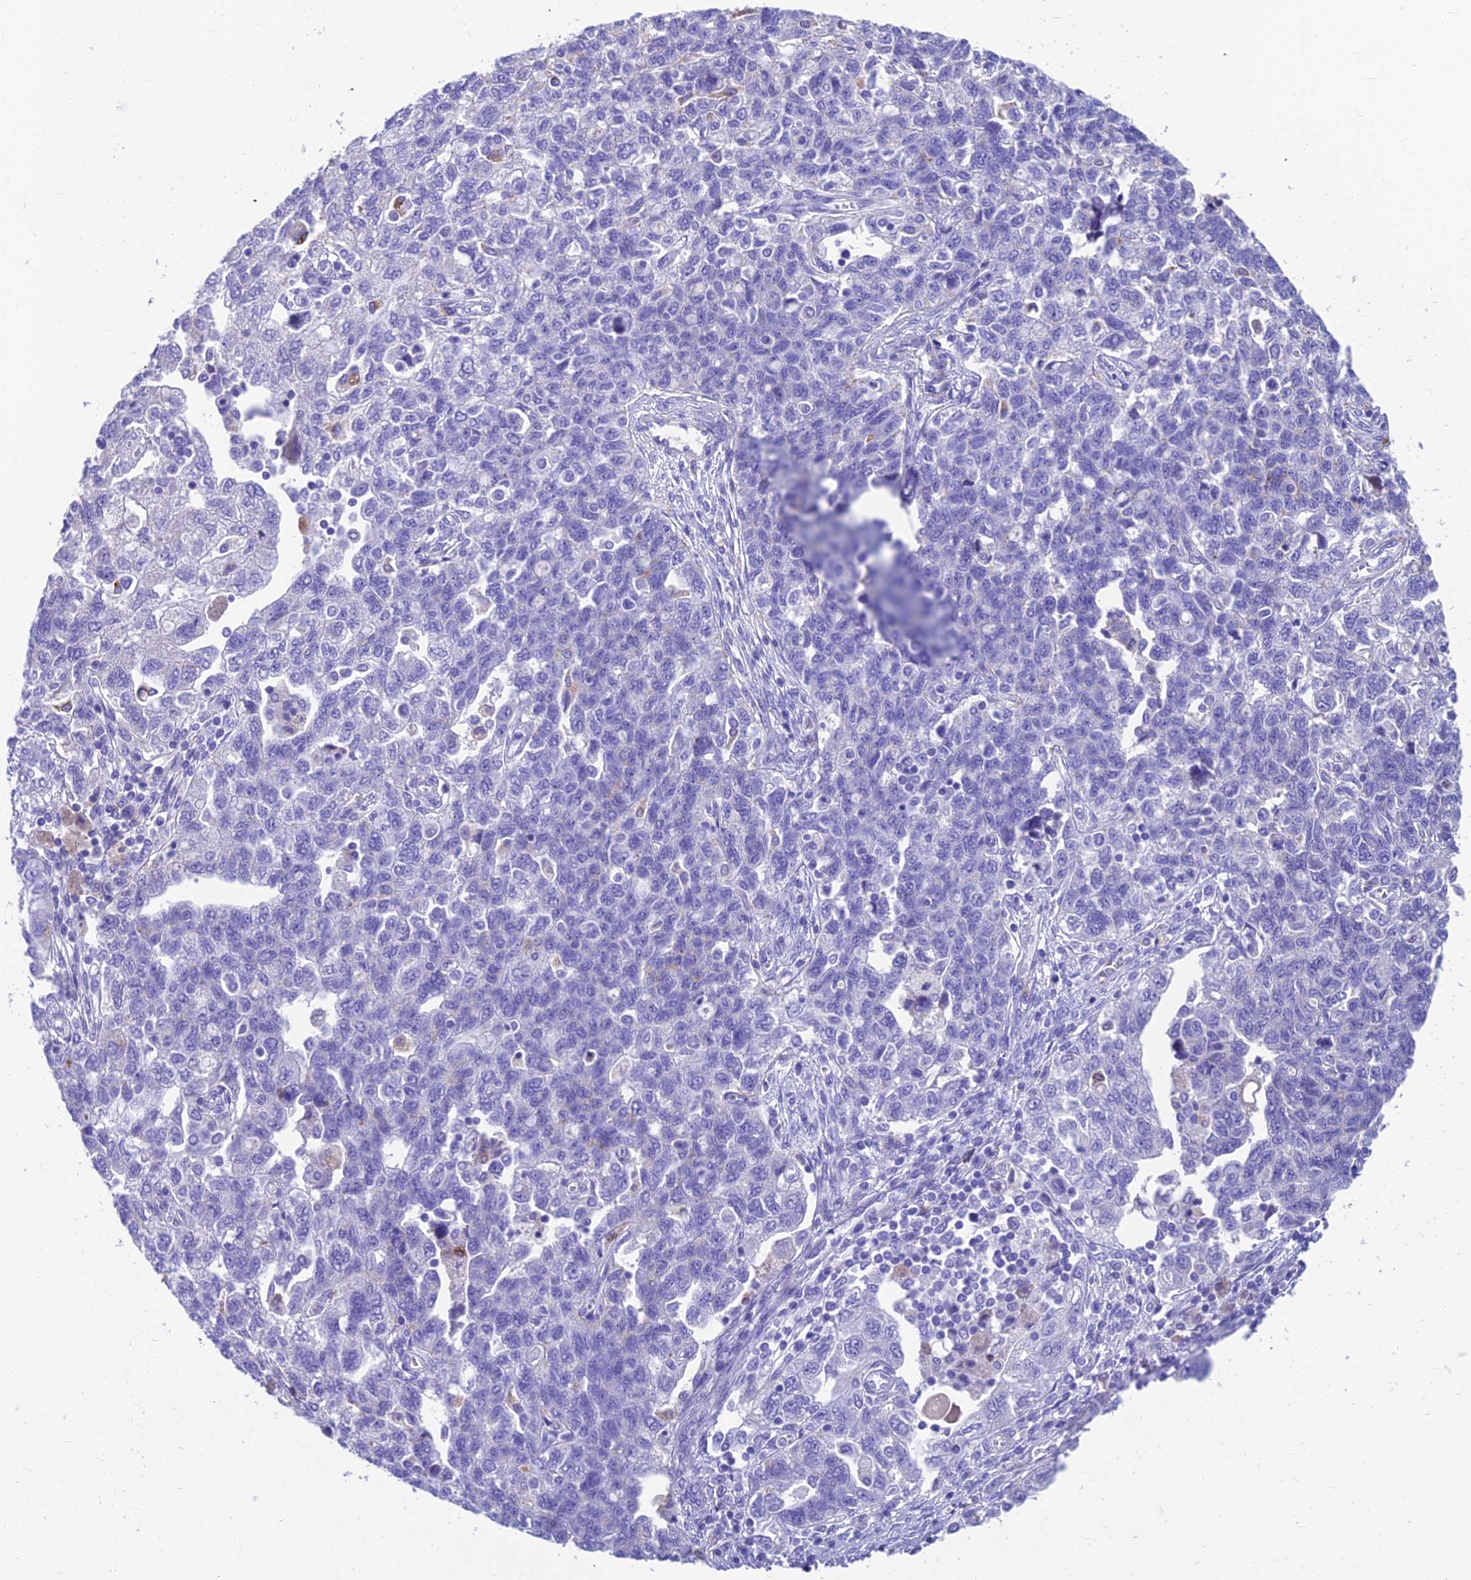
{"staining": {"intensity": "negative", "quantity": "none", "location": "none"}, "tissue": "ovarian cancer", "cell_type": "Tumor cells", "image_type": "cancer", "snomed": [{"axis": "morphology", "description": "Carcinoma, NOS"}, {"axis": "morphology", "description": "Cystadenocarcinoma, serous, NOS"}, {"axis": "topography", "description": "Ovary"}], "caption": "Protein analysis of carcinoma (ovarian) demonstrates no significant staining in tumor cells.", "gene": "GNG11", "patient": {"sex": "female", "age": 69}}